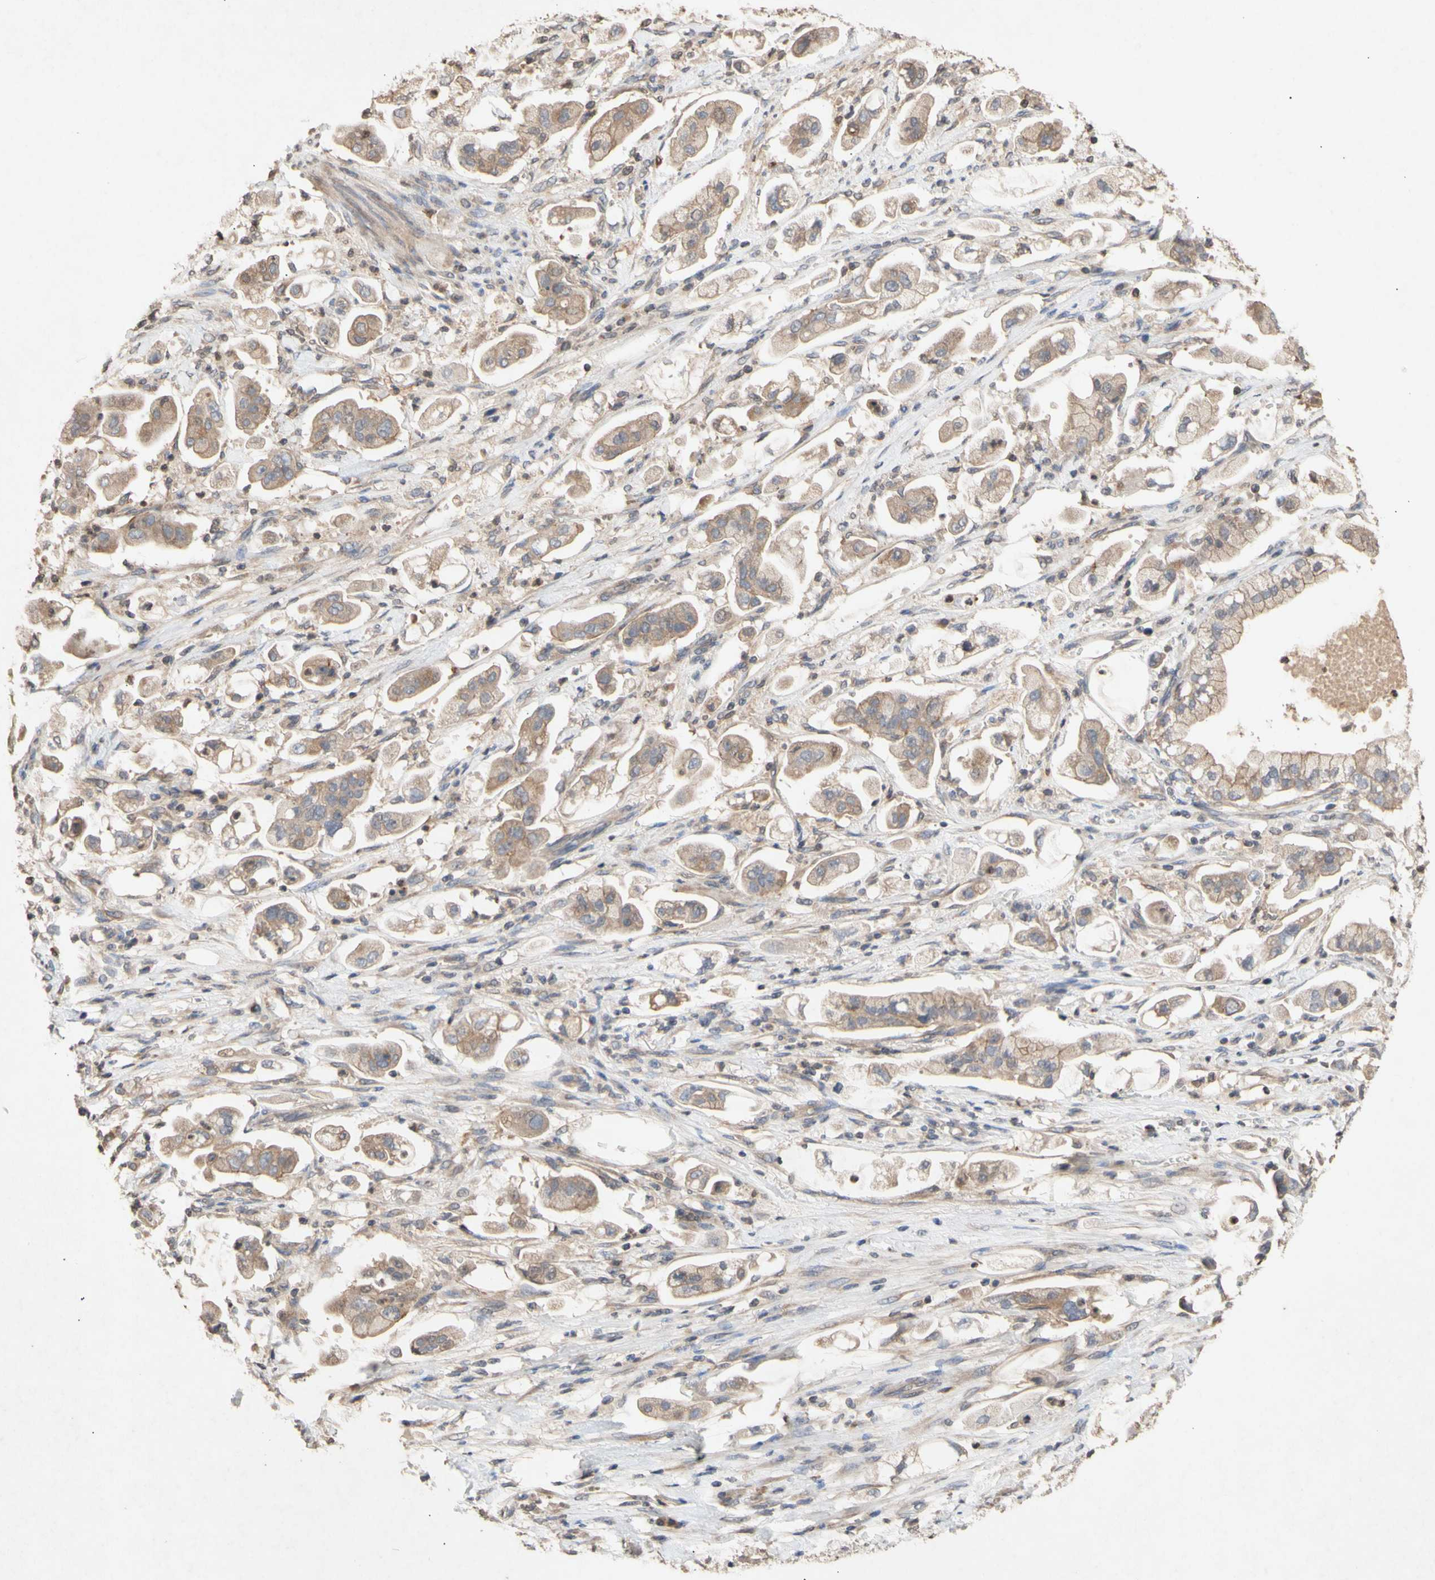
{"staining": {"intensity": "moderate", "quantity": ">75%", "location": "cytoplasmic/membranous"}, "tissue": "stomach cancer", "cell_type": "Tumor cells", "image_type": "cancer", "snomed": [{"axis": "morphology", "description": "Adenocarcinoma, NOS"}, {"axis": "topography", "description": "Stomach"}], "caption": "Immunohistochemistry (IHC) photomicrograph of human stomach cancer stained for a protein (brown), which displays medium levels of moderate cytoplasmic/membranous staining in approximately >75% of tumor cells.", "gene": "NECTIN3", "patient": {"sex": "male", "age": 62}}